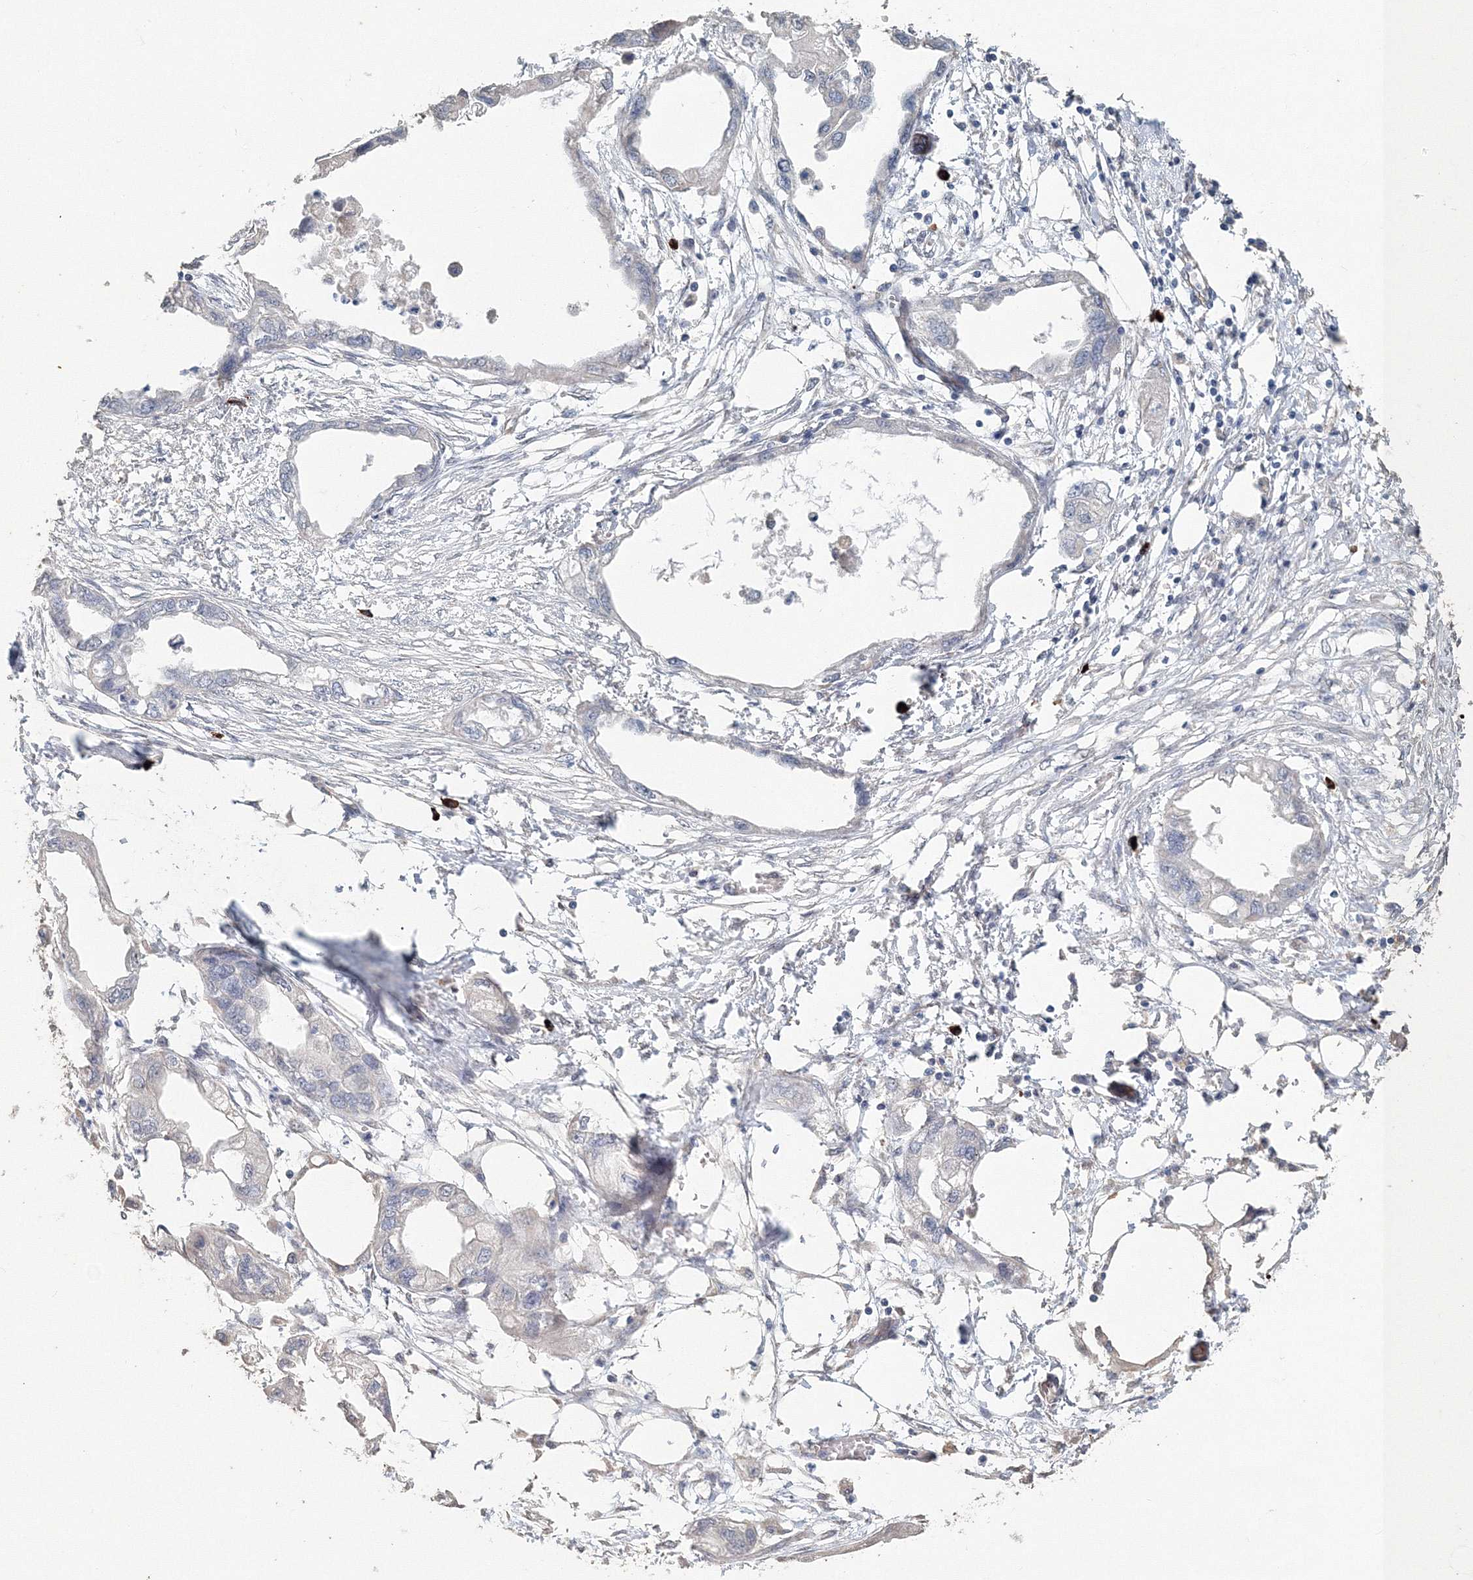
{"staining": {"intensity": "negative", "quantity": "none", "location": "none"}, "tissue": "endometrial cancer", "cell_type": "Tumor cells", "image_type": "cancer", "snomed": [{"axis": "morphology", "description": "Adenocarcinoma, NOS"}, {"axis": "morphology", "description": "Adenocarcinoma, metastatic, NOS"}, {"axis": "topography", "description": "Adipose tissue"}, {"axis": "topography", "description": "Endometrium"}], "caption": "An image of human endometrial cancer (metastatic adenocarcinoma) is negative for staining in tumor cells.", "gene": "NALF2", "patient": {"sex": "female", "age": 67}}